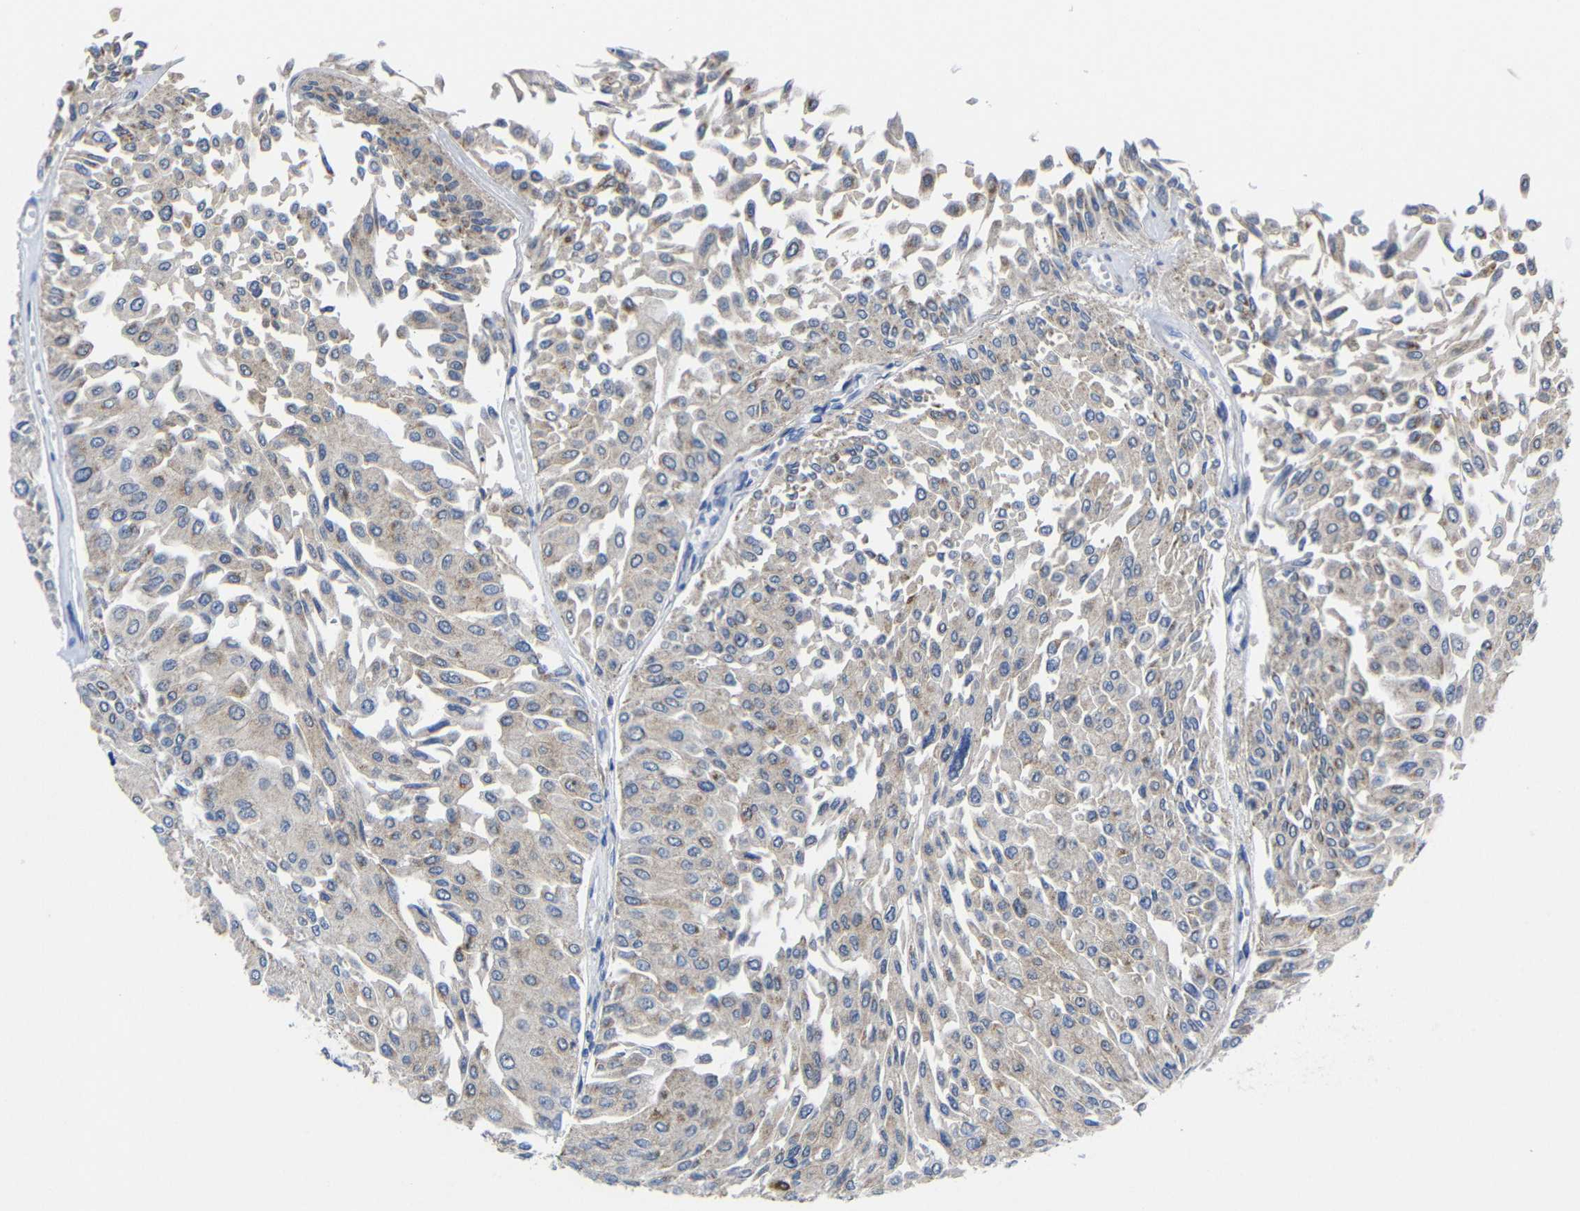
{"staining": {"intensity": "weak", "quantity": ">75%", "location": "cytoplasmic/membranous"}, "tissue": "urothelial cancer", "cell_type": "Tumor cells", "image_type": "cancer", "snomed": [{"axis": "morphology", "description": "Urothelial carcinoma, Low grade"}, {"axis": "topography", "description": "Urinary bladder"}], "caption": "Human urothelial carcinoma (low-grade) stained for a protein (brown) shows weak cytoplasmic/membranous positive positivity in approximately >75% of tumor cells.", "gene": "PEBP1", "patient": {"sex": "male", "age": 67}}